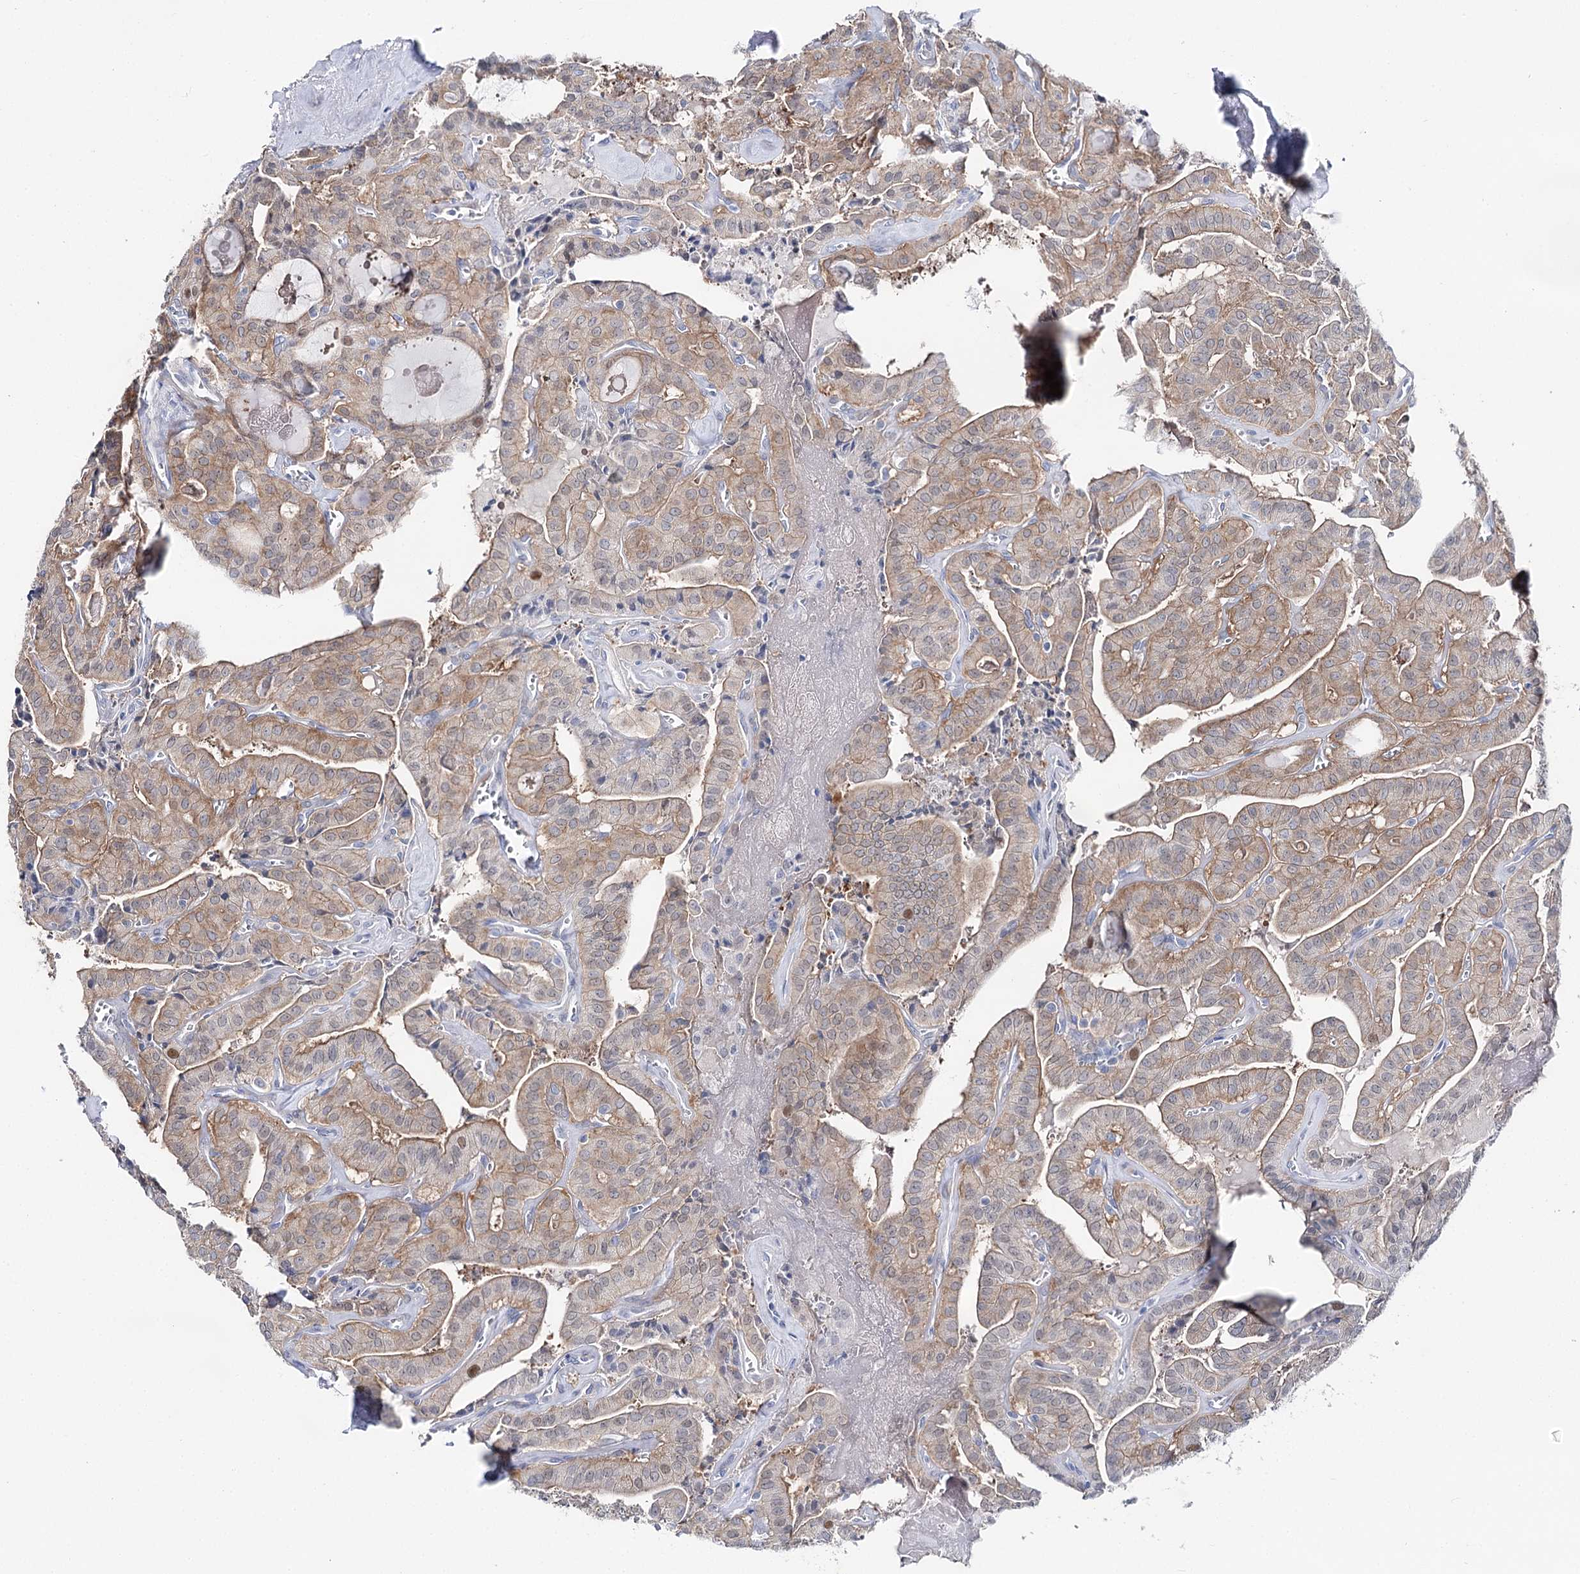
{"staining": {"intensity": "weak", "quantity": "25%-75%", "location": "cytoplasmic/membranous"}, "tissue": "thyroid cancer", "cell_type": "Tumor cells", "image_type": "cancer", "snomed": [{"axis": "morphology", "description": "Papillary adenocarcinoma, NOS"}, {"axis": "topography", "description": "Thyroid gland"}], "caption": "This histopathology image shows IHC staining of thyroid cancer (papillary adenocarcinoma), with low weak cytoplasmic/membranous expression in about 25%-75% of tumor cells.", "gene": "UGDH", "patient": {"sex": "male", "age": 52}}